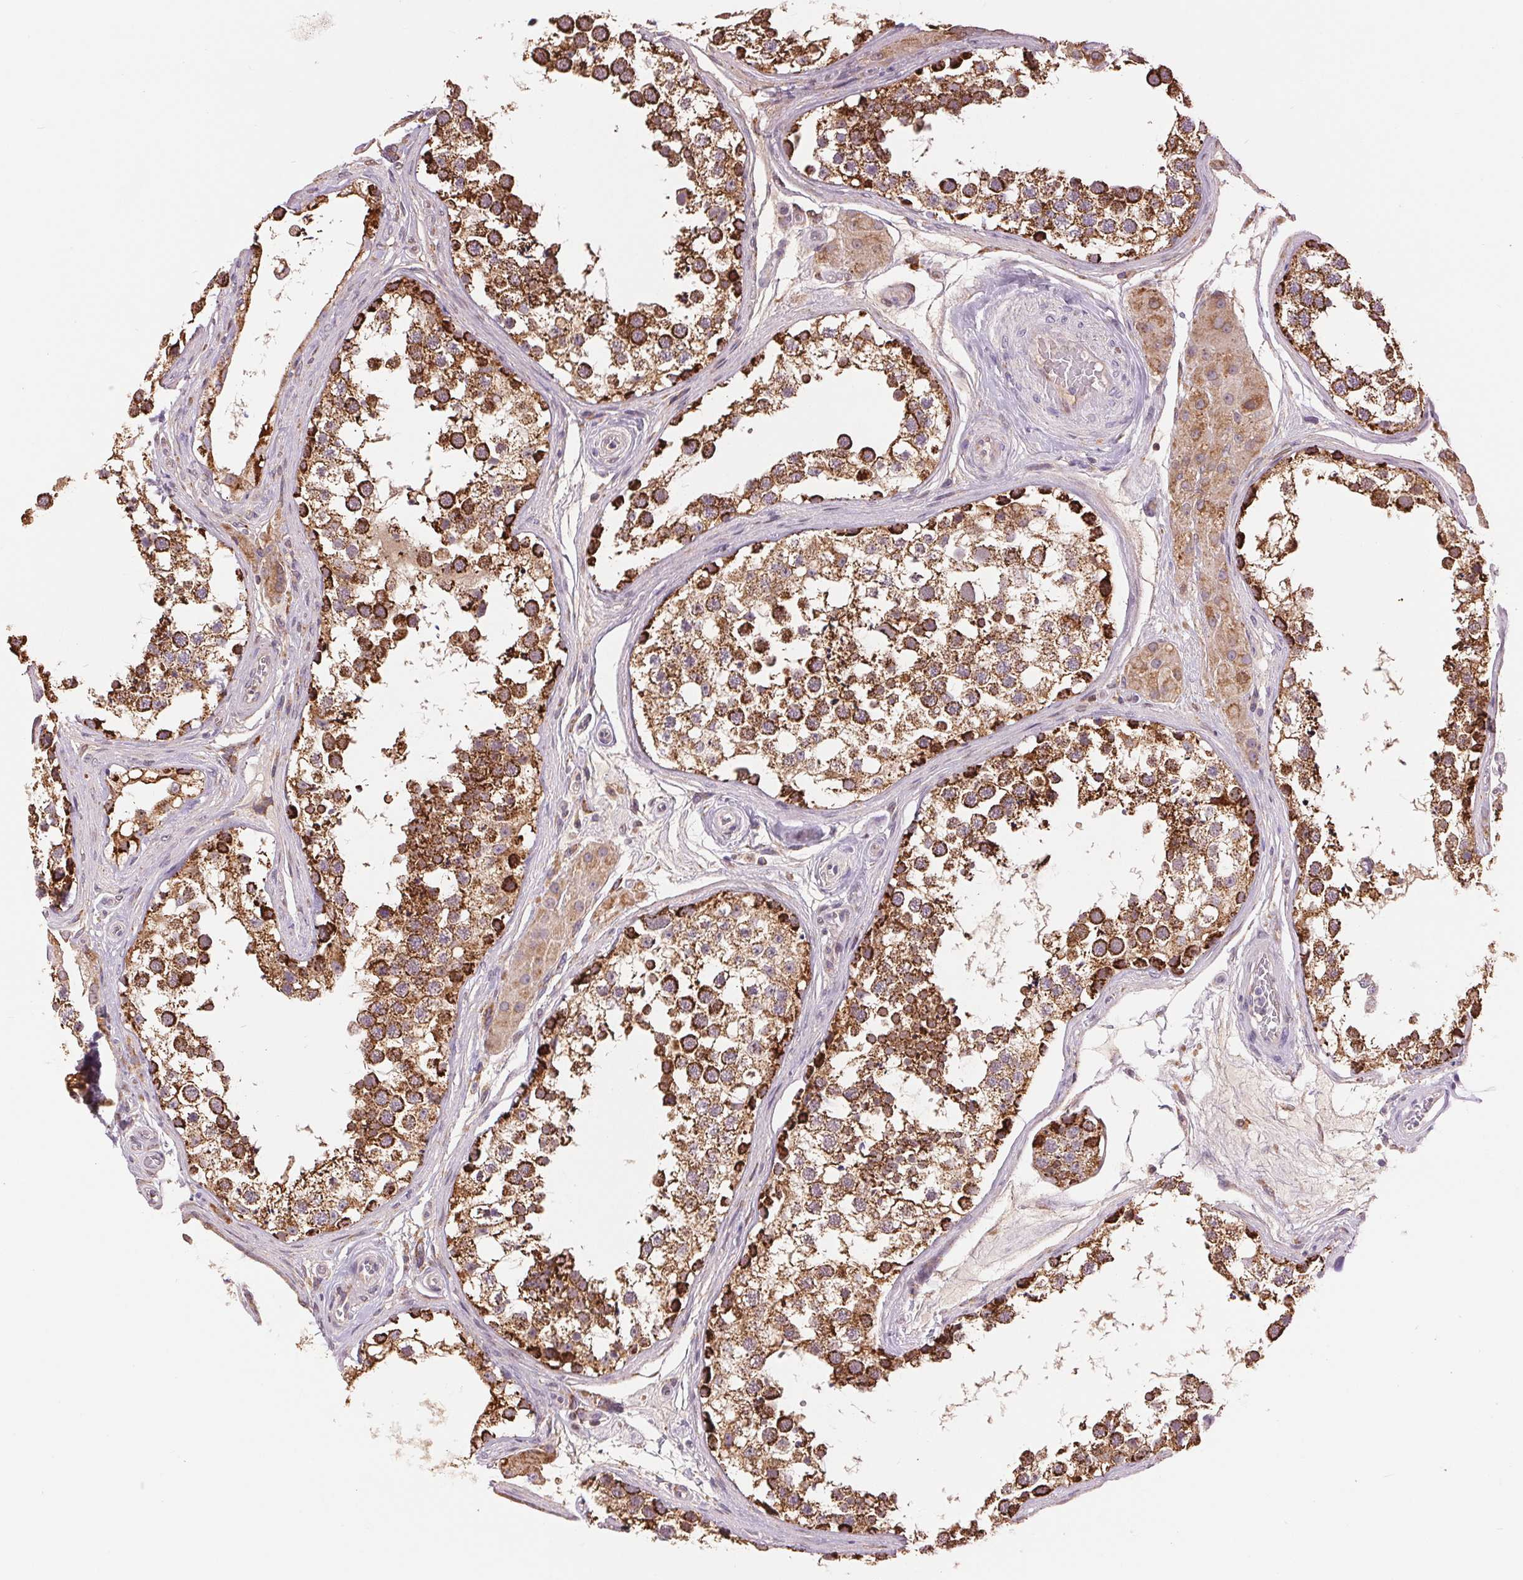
{"staining": {"intensity": "strong", "quantity": "25%-75%", "location": "cytoplasmic/membranous"}, "tissue": "testis", "cell_type": "Cells in seminiferous ducts", "image_type": "normal", "snomed": [{"axis": "morphology", "description": "Normal tissue, NOS"}, {"axis": "morphology", "description": "Seminoma, NOS"}, {"axis": "topography", "description": "Testis"}], "caption": "The micrograph demonstrates staining of normal testis, revealing strong cytoplasmic/membranous protein expression (brown color) within cells in seminiferous ducts.", "gene": "DGUOK", "patient": {"sex": "male", "age": 65}}